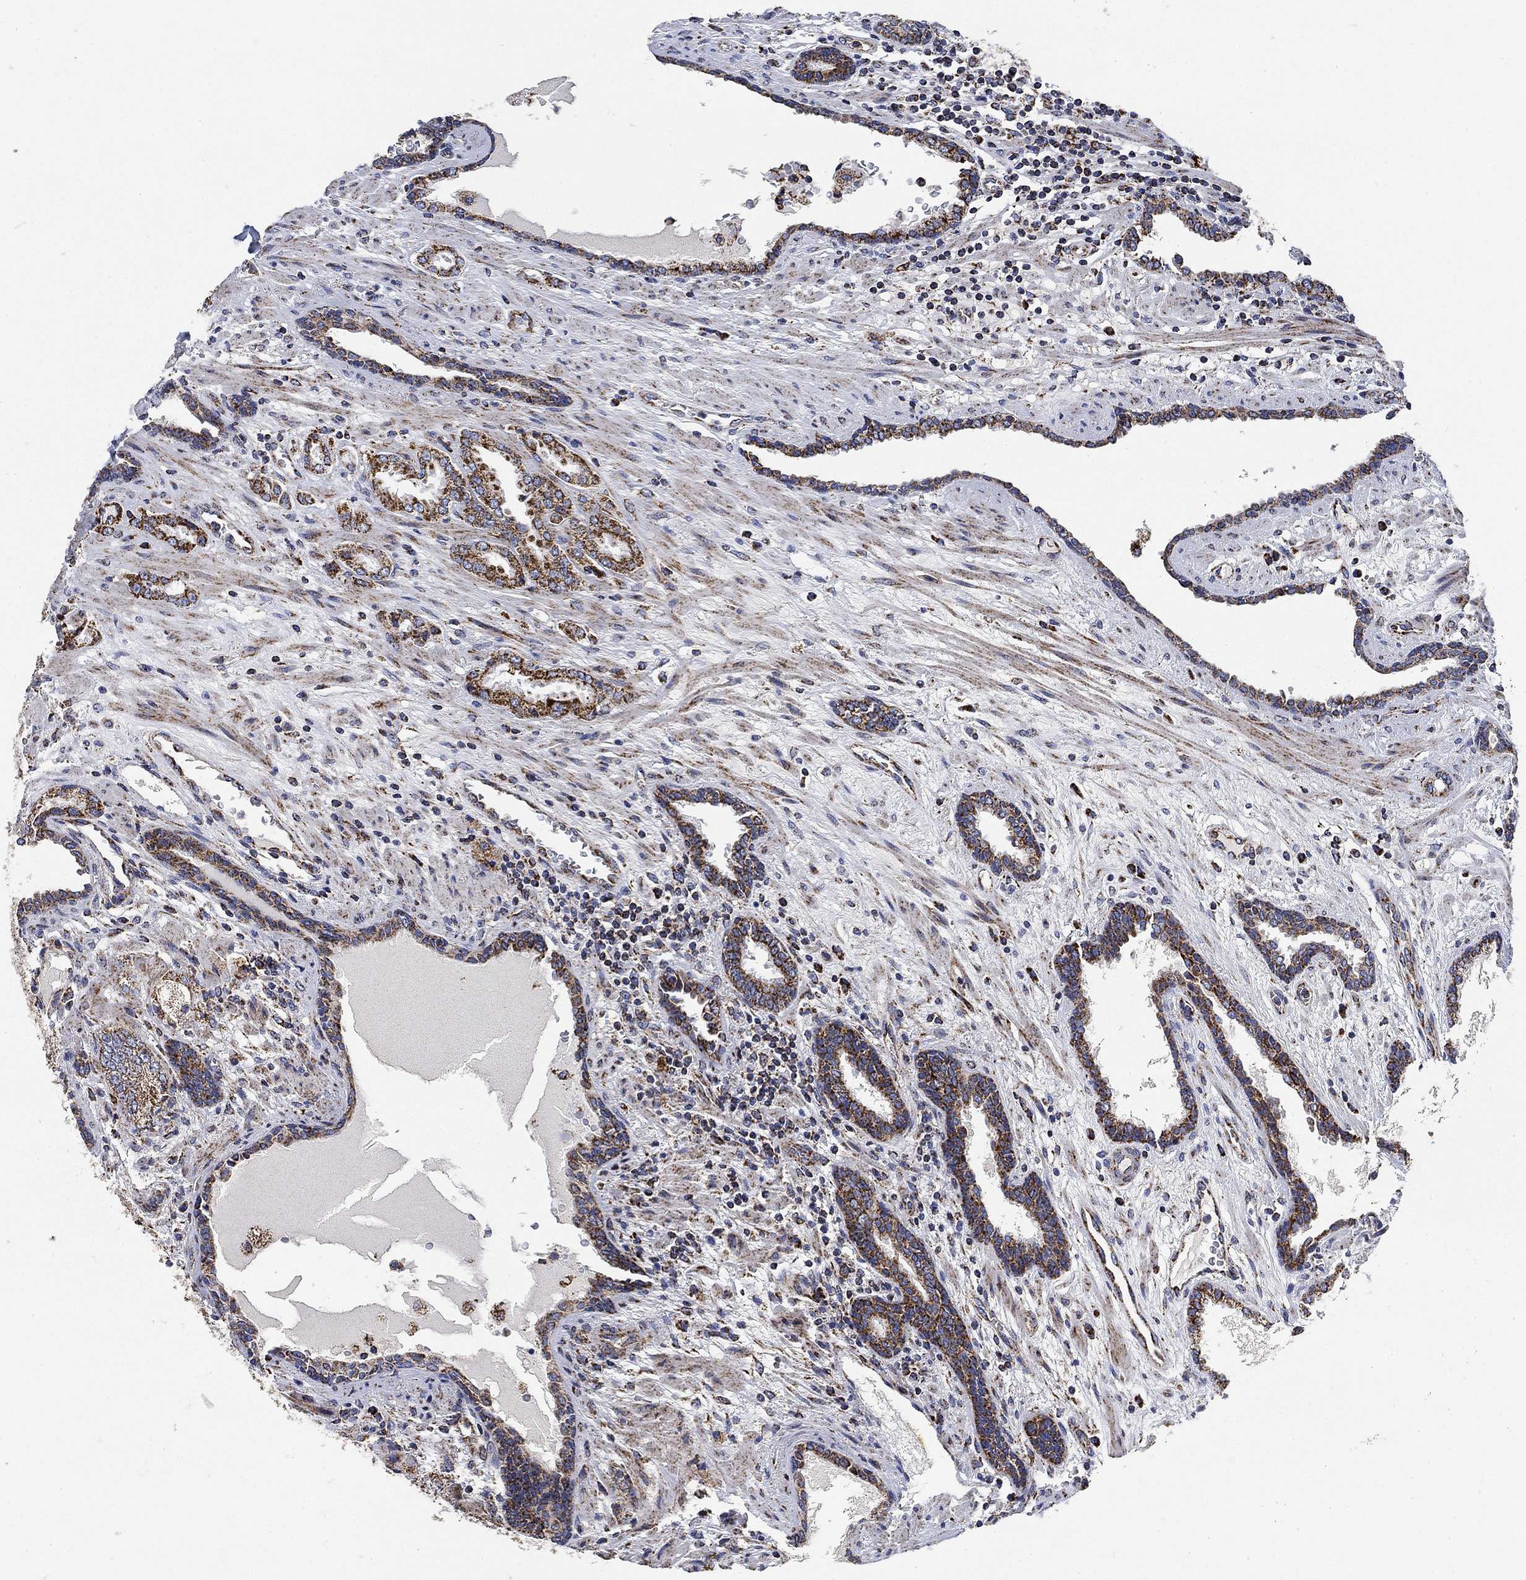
{"staining": {"intensity": "moderate", "quantity": "25%-75%", "location": "cytoplasmic/membranous"}, "tissue": "prostate cancer", "cell_type": "Tumor cells", "image_type": "cancer", "snomed": [{"axis": "morphology", "description": "Adenocarcinoma, Low grade"}, {"axis": "topography", "description": "Prostate"}], "caption": "Immunohistochemical staining of prostate low-grade adenocarcinoma demonstrates medium levels of moderate cytoplasmic/membranous expression in about 25%-75% of tumor cells. The protein is stained brown, and the nuclei are stained in blue (DAB IHC with brightfield microscopy, high magnification).", "gene": "NDUFS3", "patient": {"sex": "male", "age": 68}}